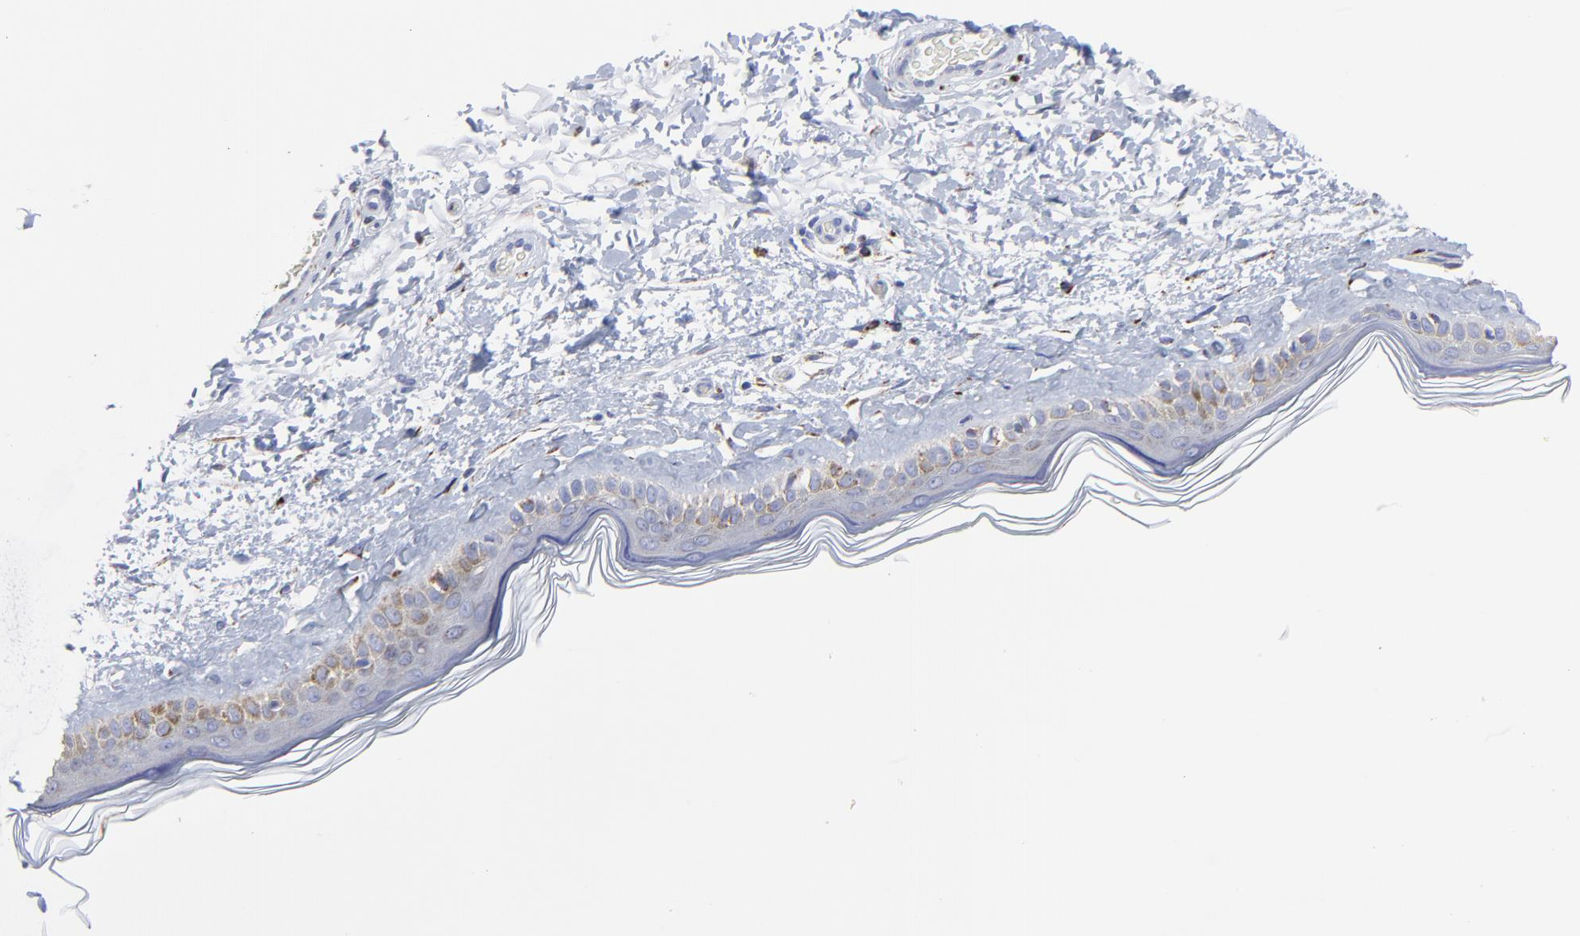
{"staining": {"intensity": "negative", "quantity": "none", "location": "none"}, "tissue": "skin", "cell_type": "Fibroblasts", "image_type": "normal", "snomed": [{"axis": "morphology", "description": "Normal tissue, NOS"}, {"axis": "topography", "description": "Skin"}], "caption": "IHC image of benign skin: skin stained with DAB shows no significant protein positivity in fibroblasts. Nuclei are stained in blue.", "gene": "PINK1", "patient": {"sex": "male", "age": 63}}